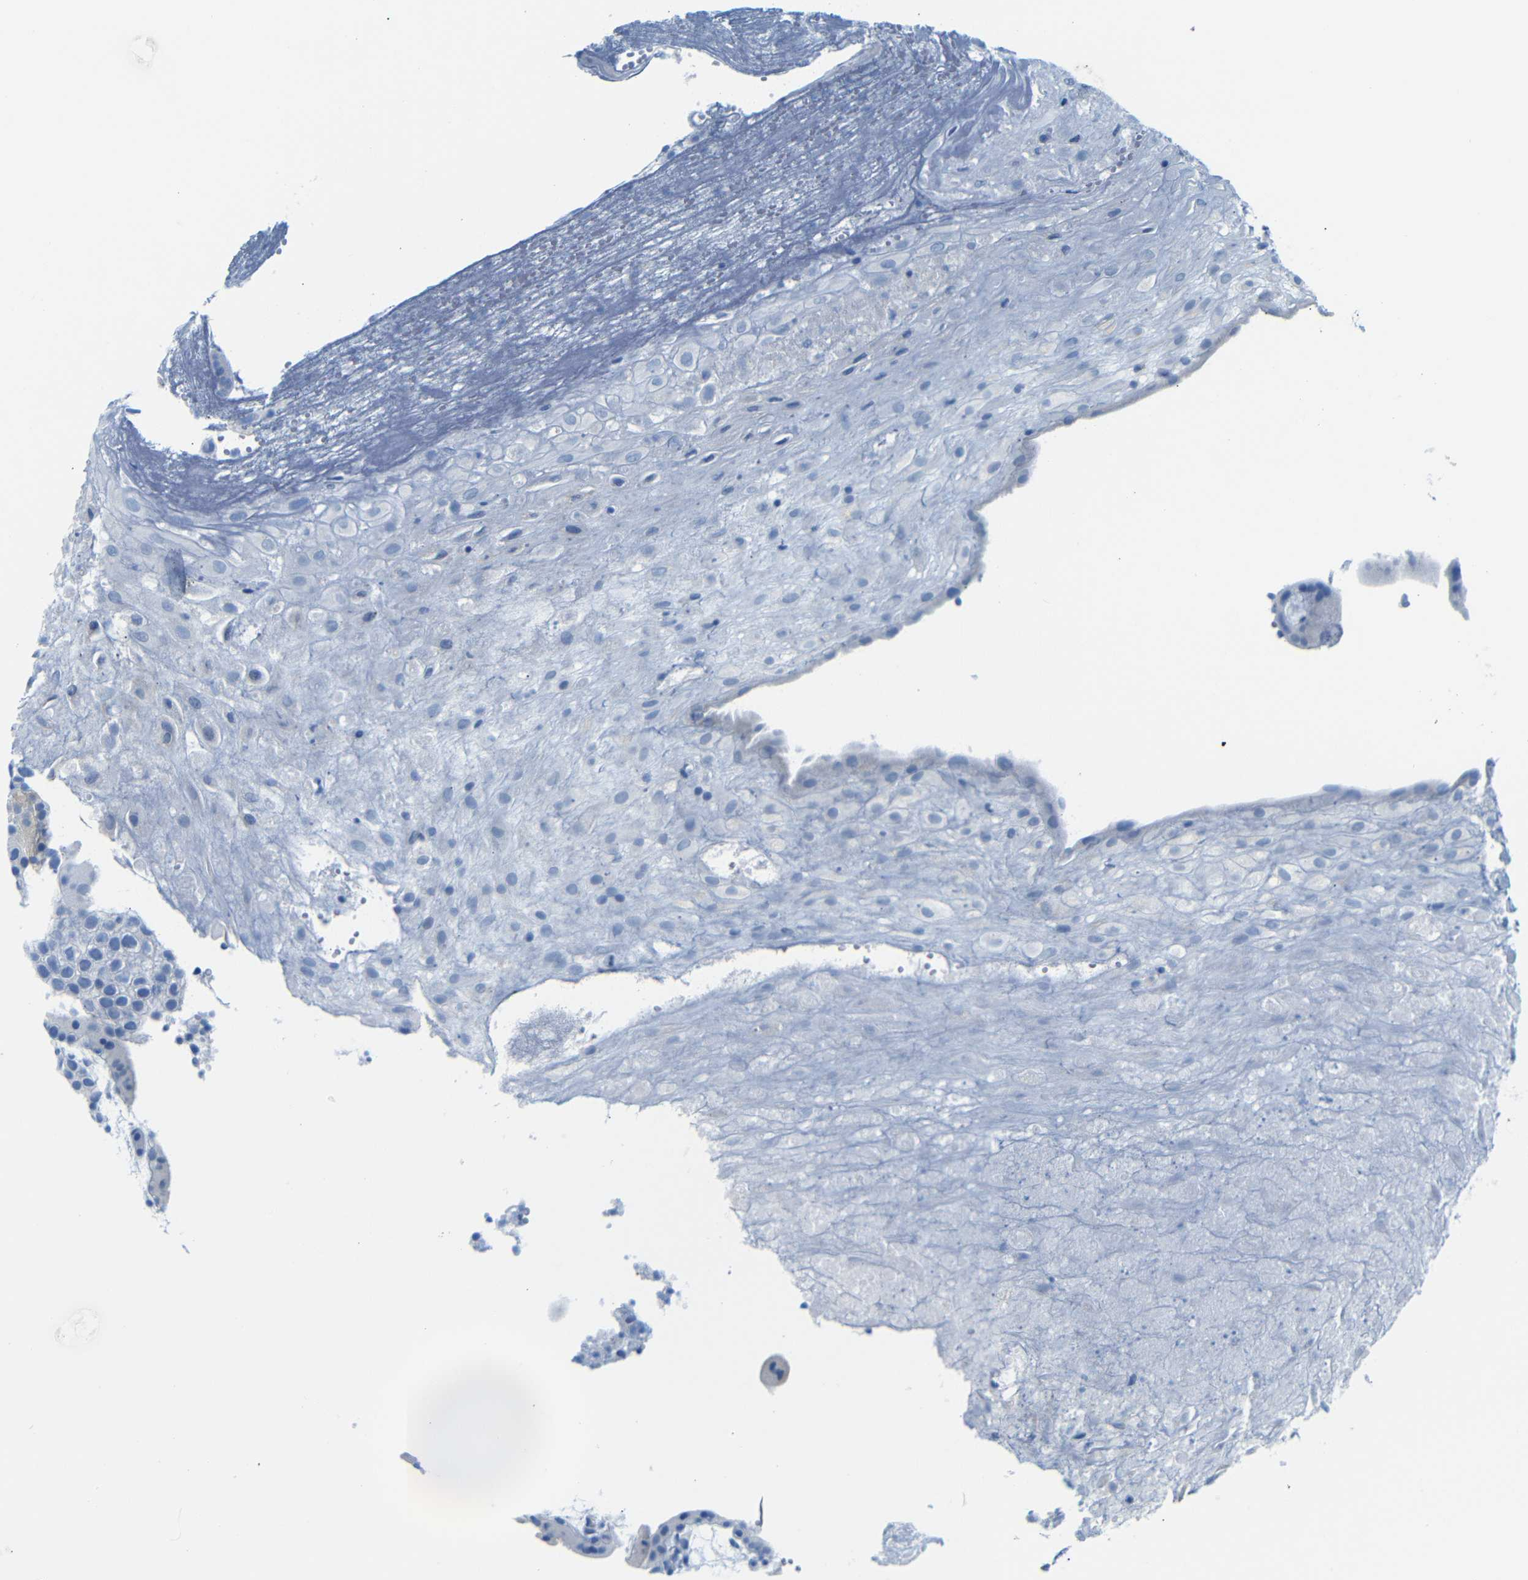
{"staining": {"intensity": "negative", "quantity": "none", "location": "none"}, "tissue": "placenta", "cell_type": "Decidual cells", "image_type": "normal", "snomed": [{"axis": "morphology", "description": "Normal tissue, NOS"}, {"axis": "topography", "description": "Placenta"}], "caption": "Normal placenta was stained to show a protein in brown. There is no significant expression in decidual cells. (Brightfield microscopy of DAB (3,3'-diaminobenzidine) immunohistochemistry at high magnification).", "gene": "FCRL1", "patient": {"sex": "female", "age": 18}}